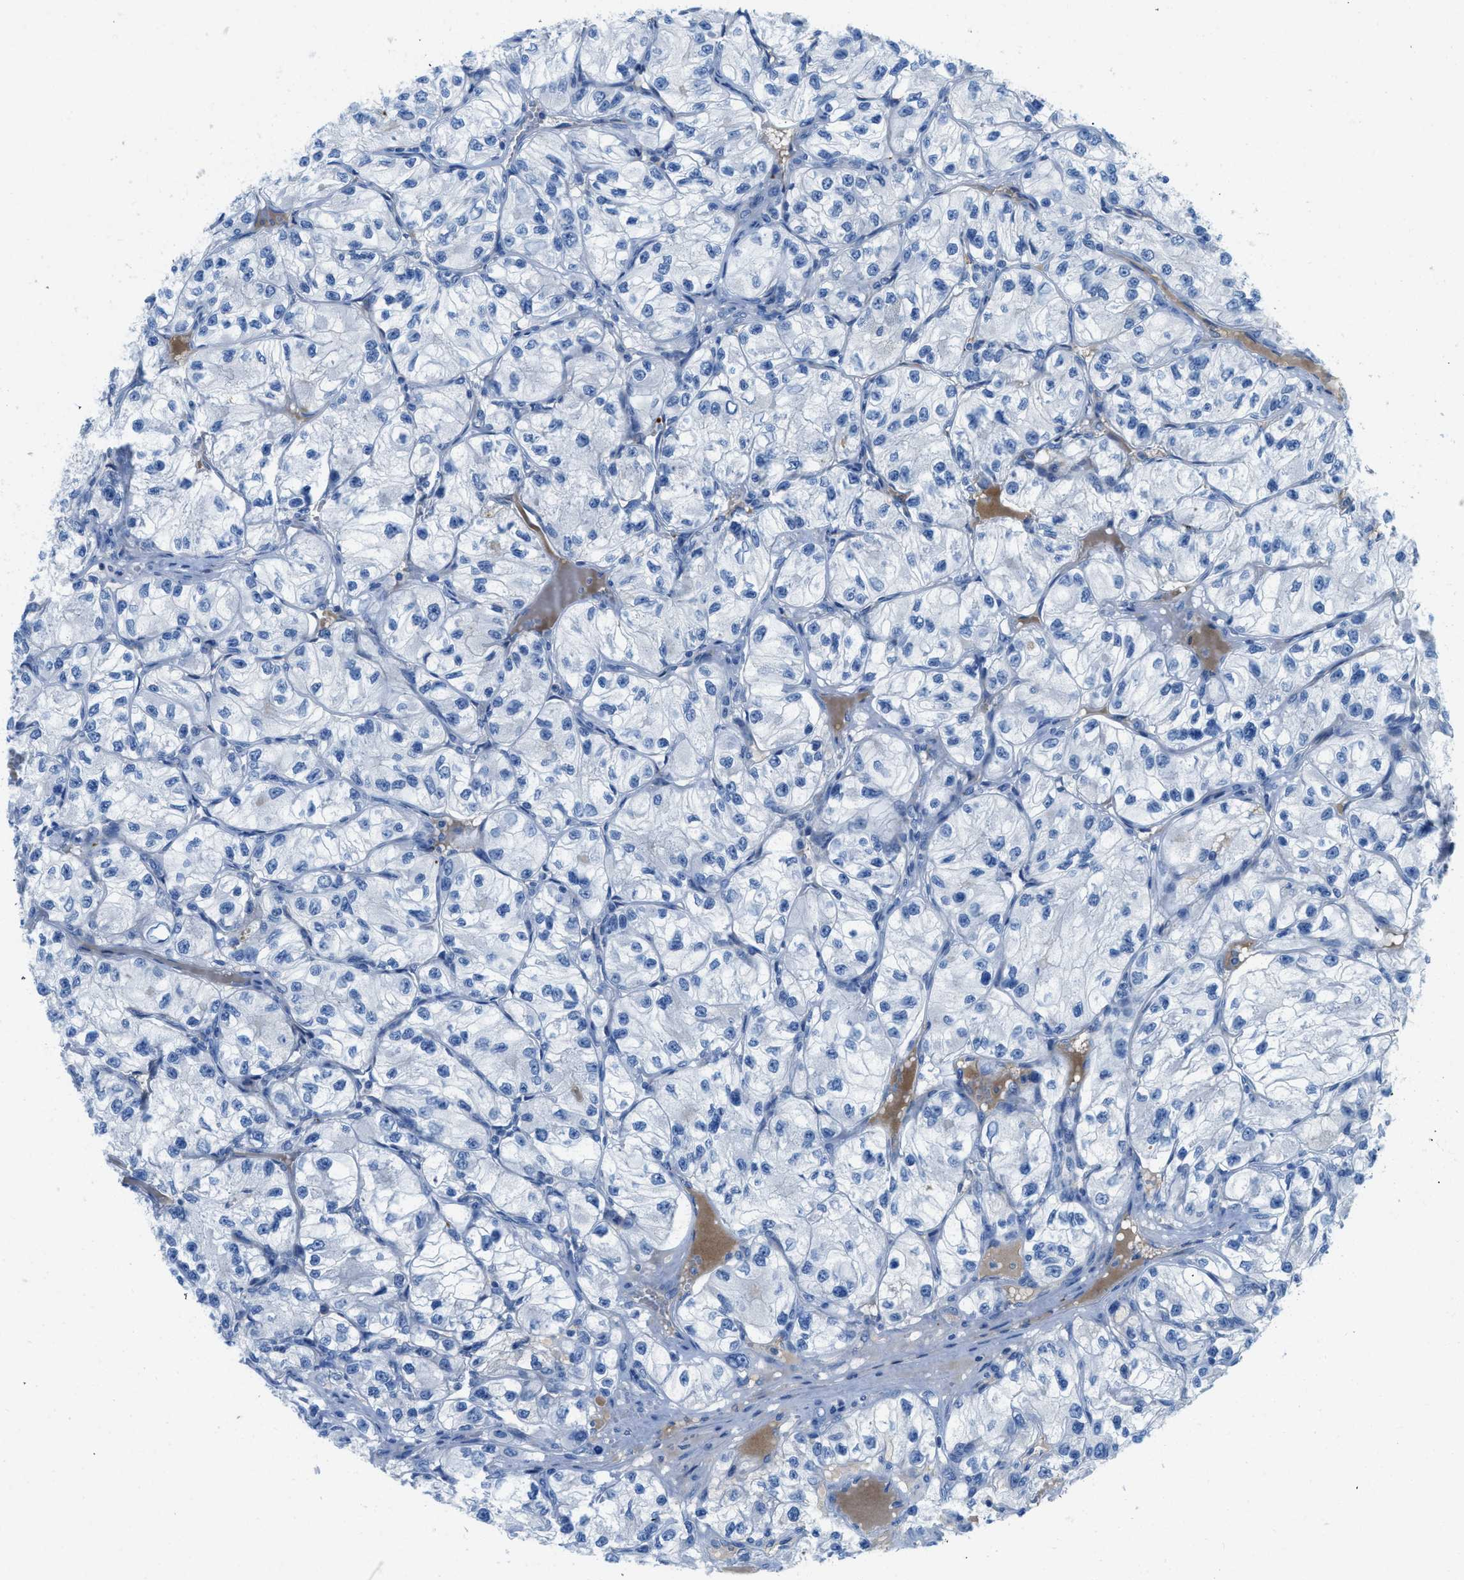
{"staining": {"intensity": "negative", "quantity": "none", "location": "none"}, "tissue": "renal cancer", "cell_type": "Tumor cells", "image_type": "cancer", "snomed": [{"axis": "morphology", "description": "Adenocarcinoma, NOS"}, {"axis": "topography", "description": "Kidney"}], "caption": "Photomicrograph shows no protein staining in tumor cells of renal adenocarcinoma tissue.", "gene": "XCR1", "patient": {"sex": "female", "age": 57}}